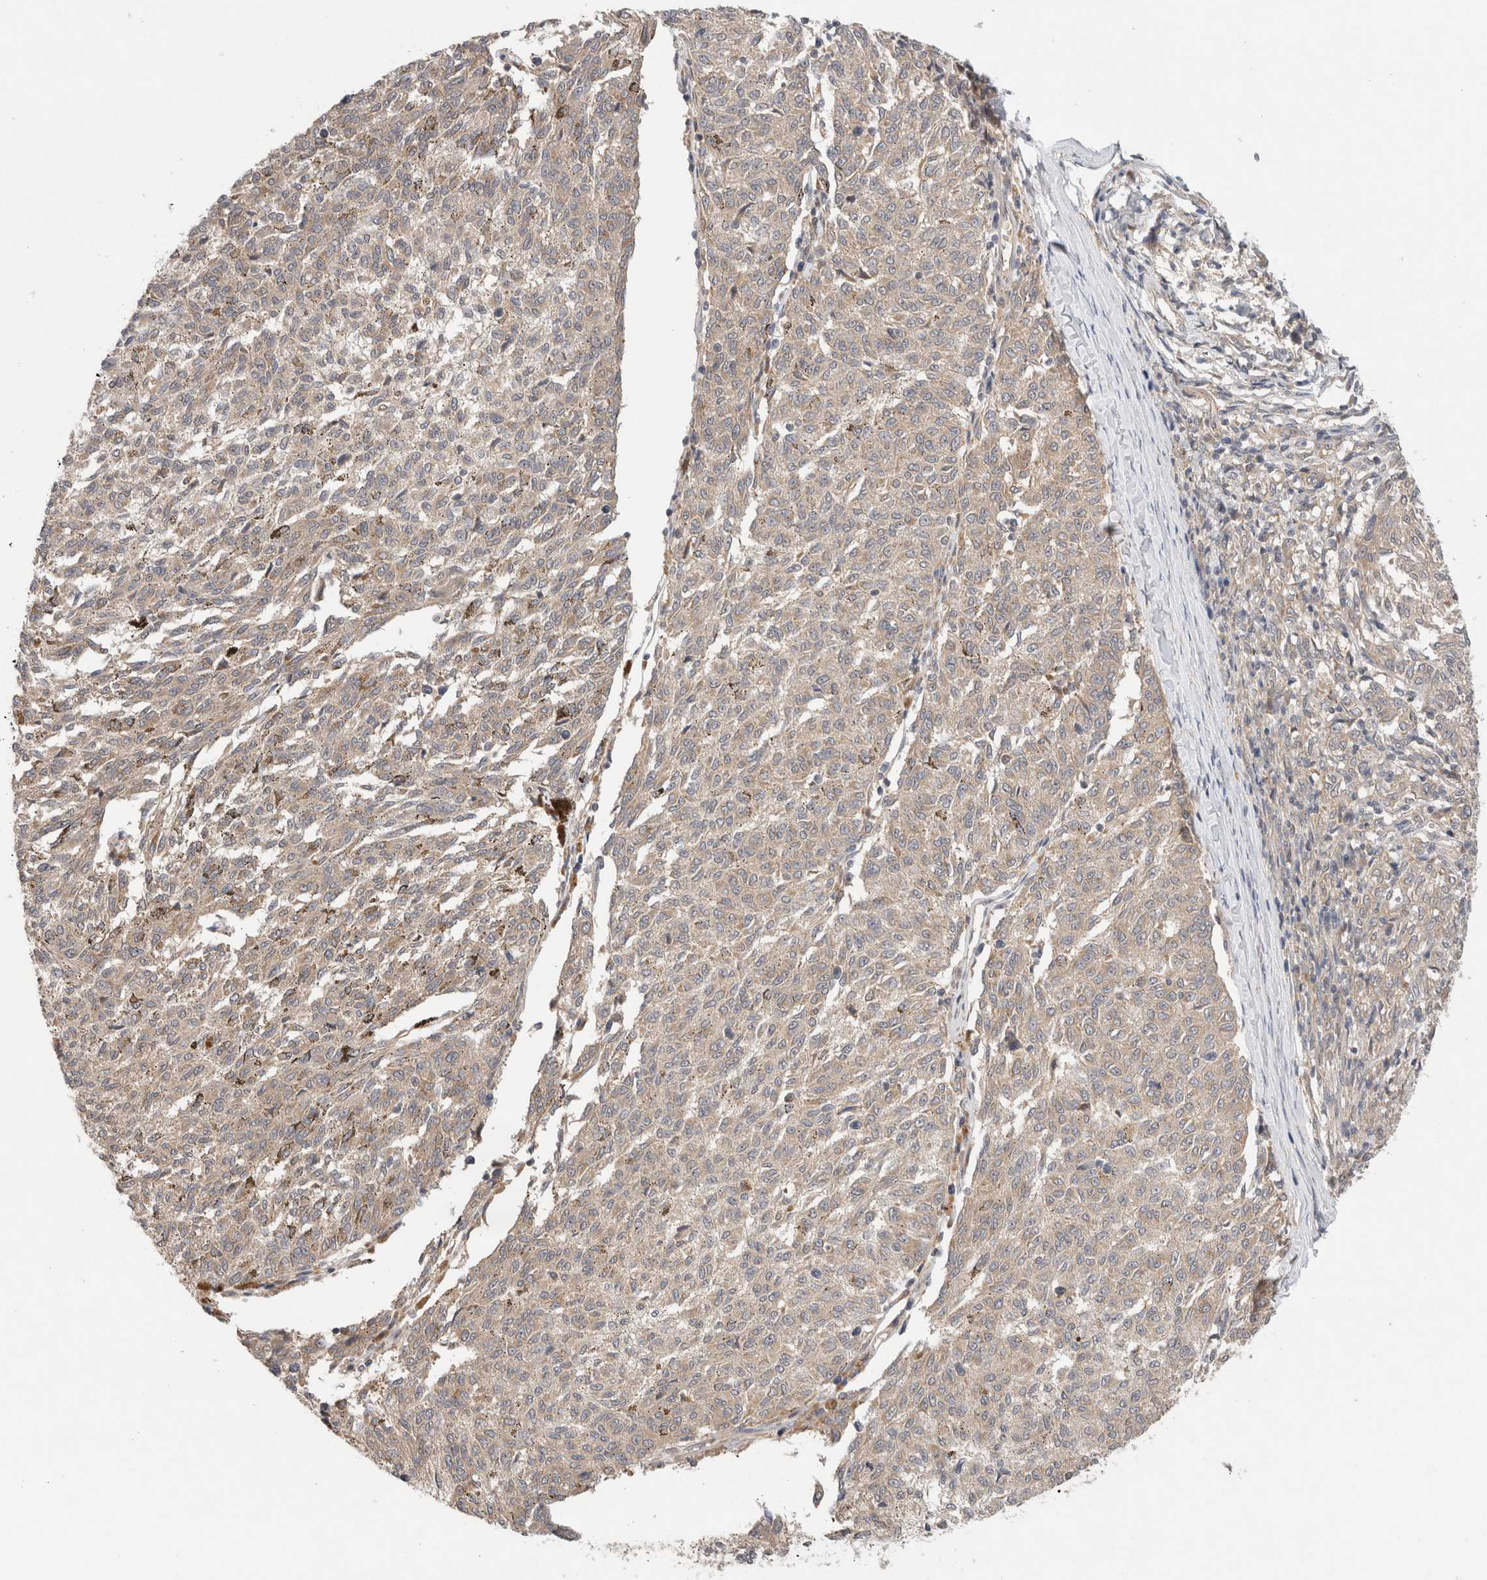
{"staining": {"intensity": "negative", "quantity": "none", "location": "none"}, "tissue": "melanoma", "cell_type": "Tumor cells", "image_type": "cancer", "snomed": [{"axis": "morphology", "description": "Malignant melanoma, NOS"}, {"axis": "topography", "description": "Skin"}], "caption": "High magnification brightfield microscopy of melanoma stained with DAB (3,3'-diaminobenzidine) (brown) and counterstained with hematoxylin (blue): tumor cells show no significant expression.", "gene": "SGK1", "patient": {"sex": "female", "age": 72}}